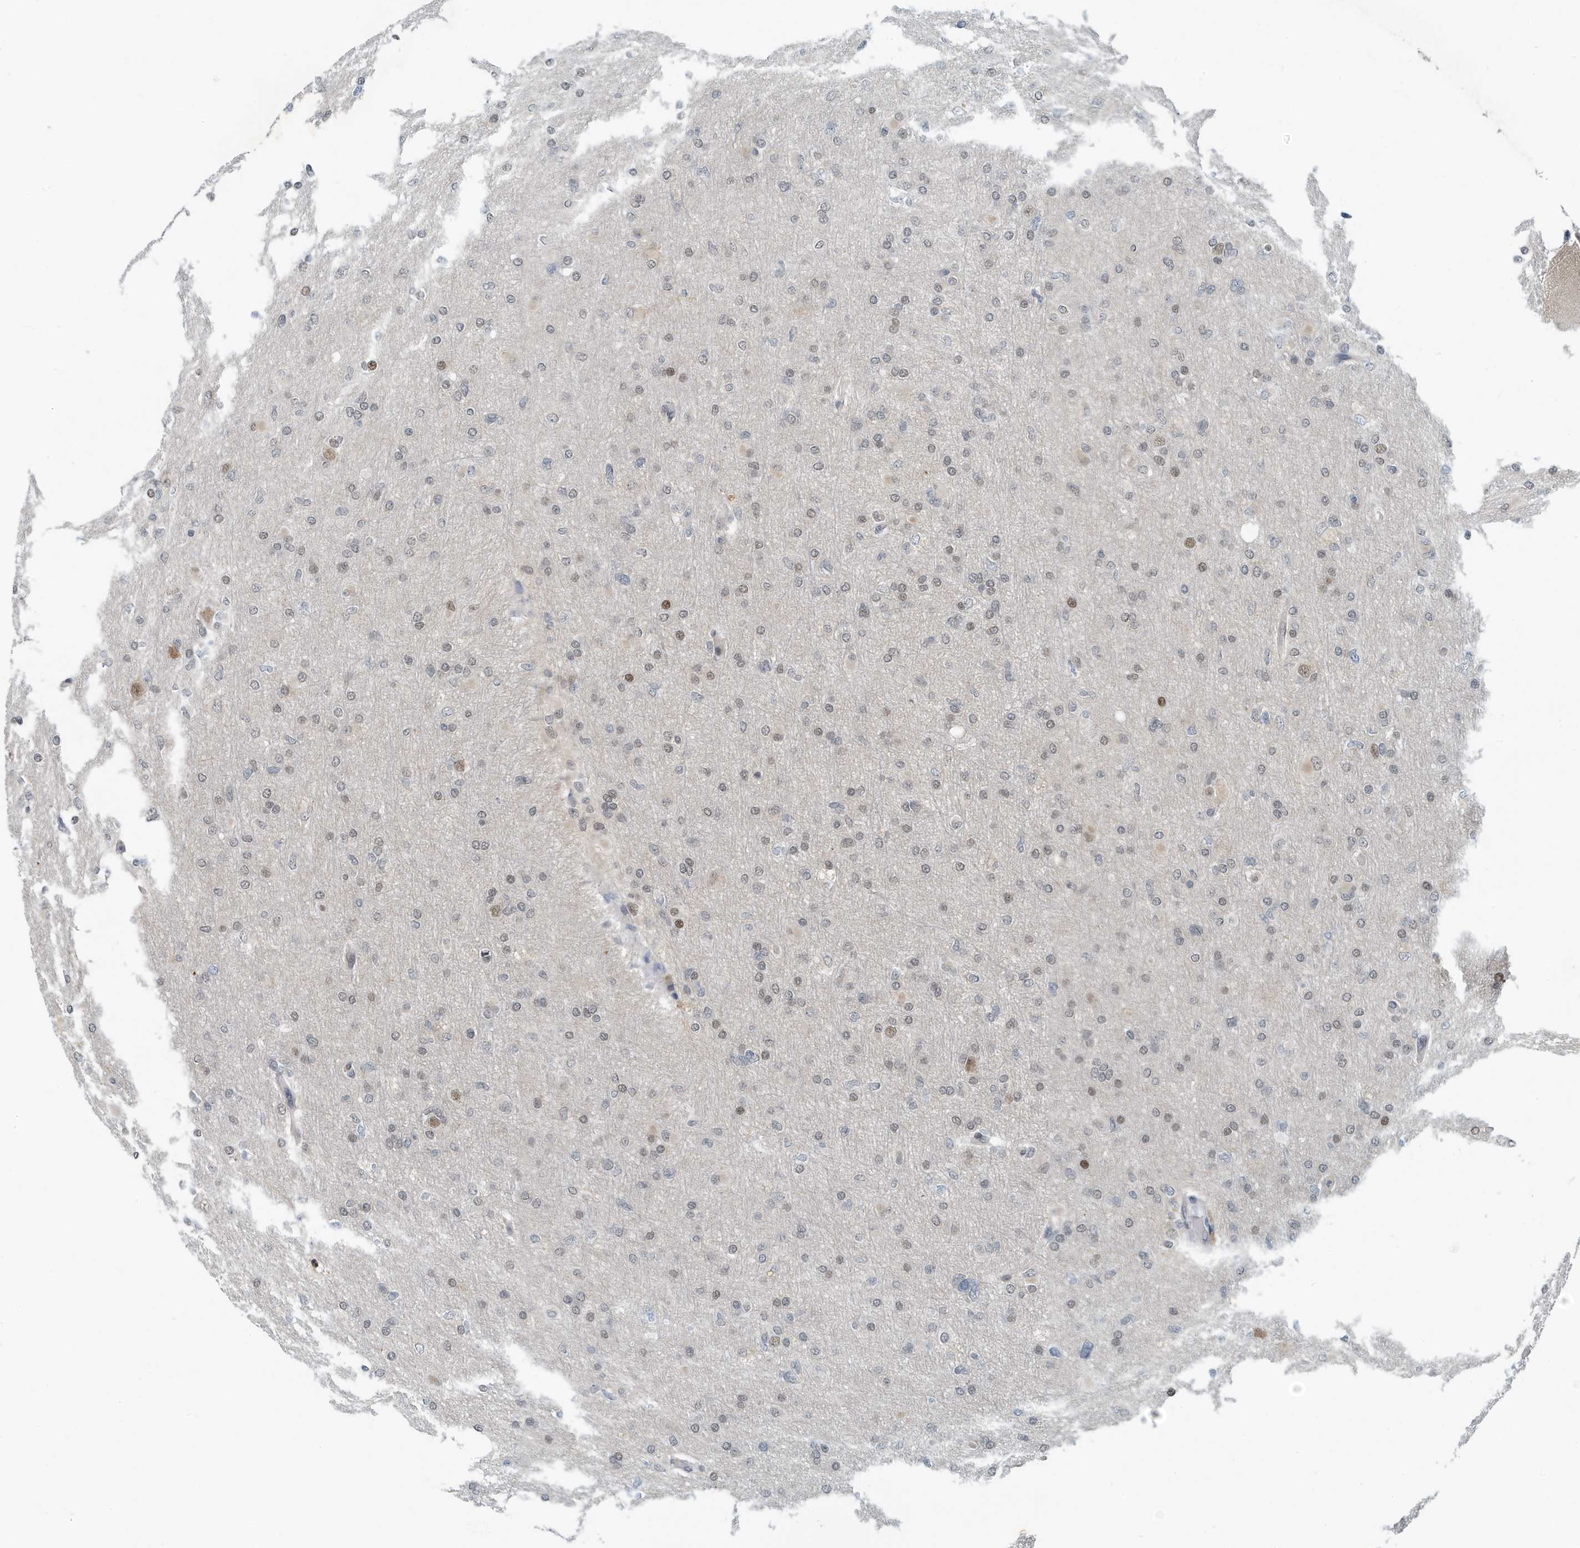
{"staining": {"intensity": "weak", "quantity": "25%-75%", "location": "nuclear"}, "tissue": "glioma", "cell_type": "Tumor cells", "image_type": "cancer", "snomed": [{"axis": "morphology", "description": "Glioma, malignant, High grade"}, {"axis": "topography", "description": "Cerebral cortex"}], "caption": "Protein expression analysis of human malignant glioma (high-grade) reveals weak nuclear expression in approximately 25%-75% of tumor cells.", "gene": "KIF15", "patient": {"sex": "female", "age": 36}}